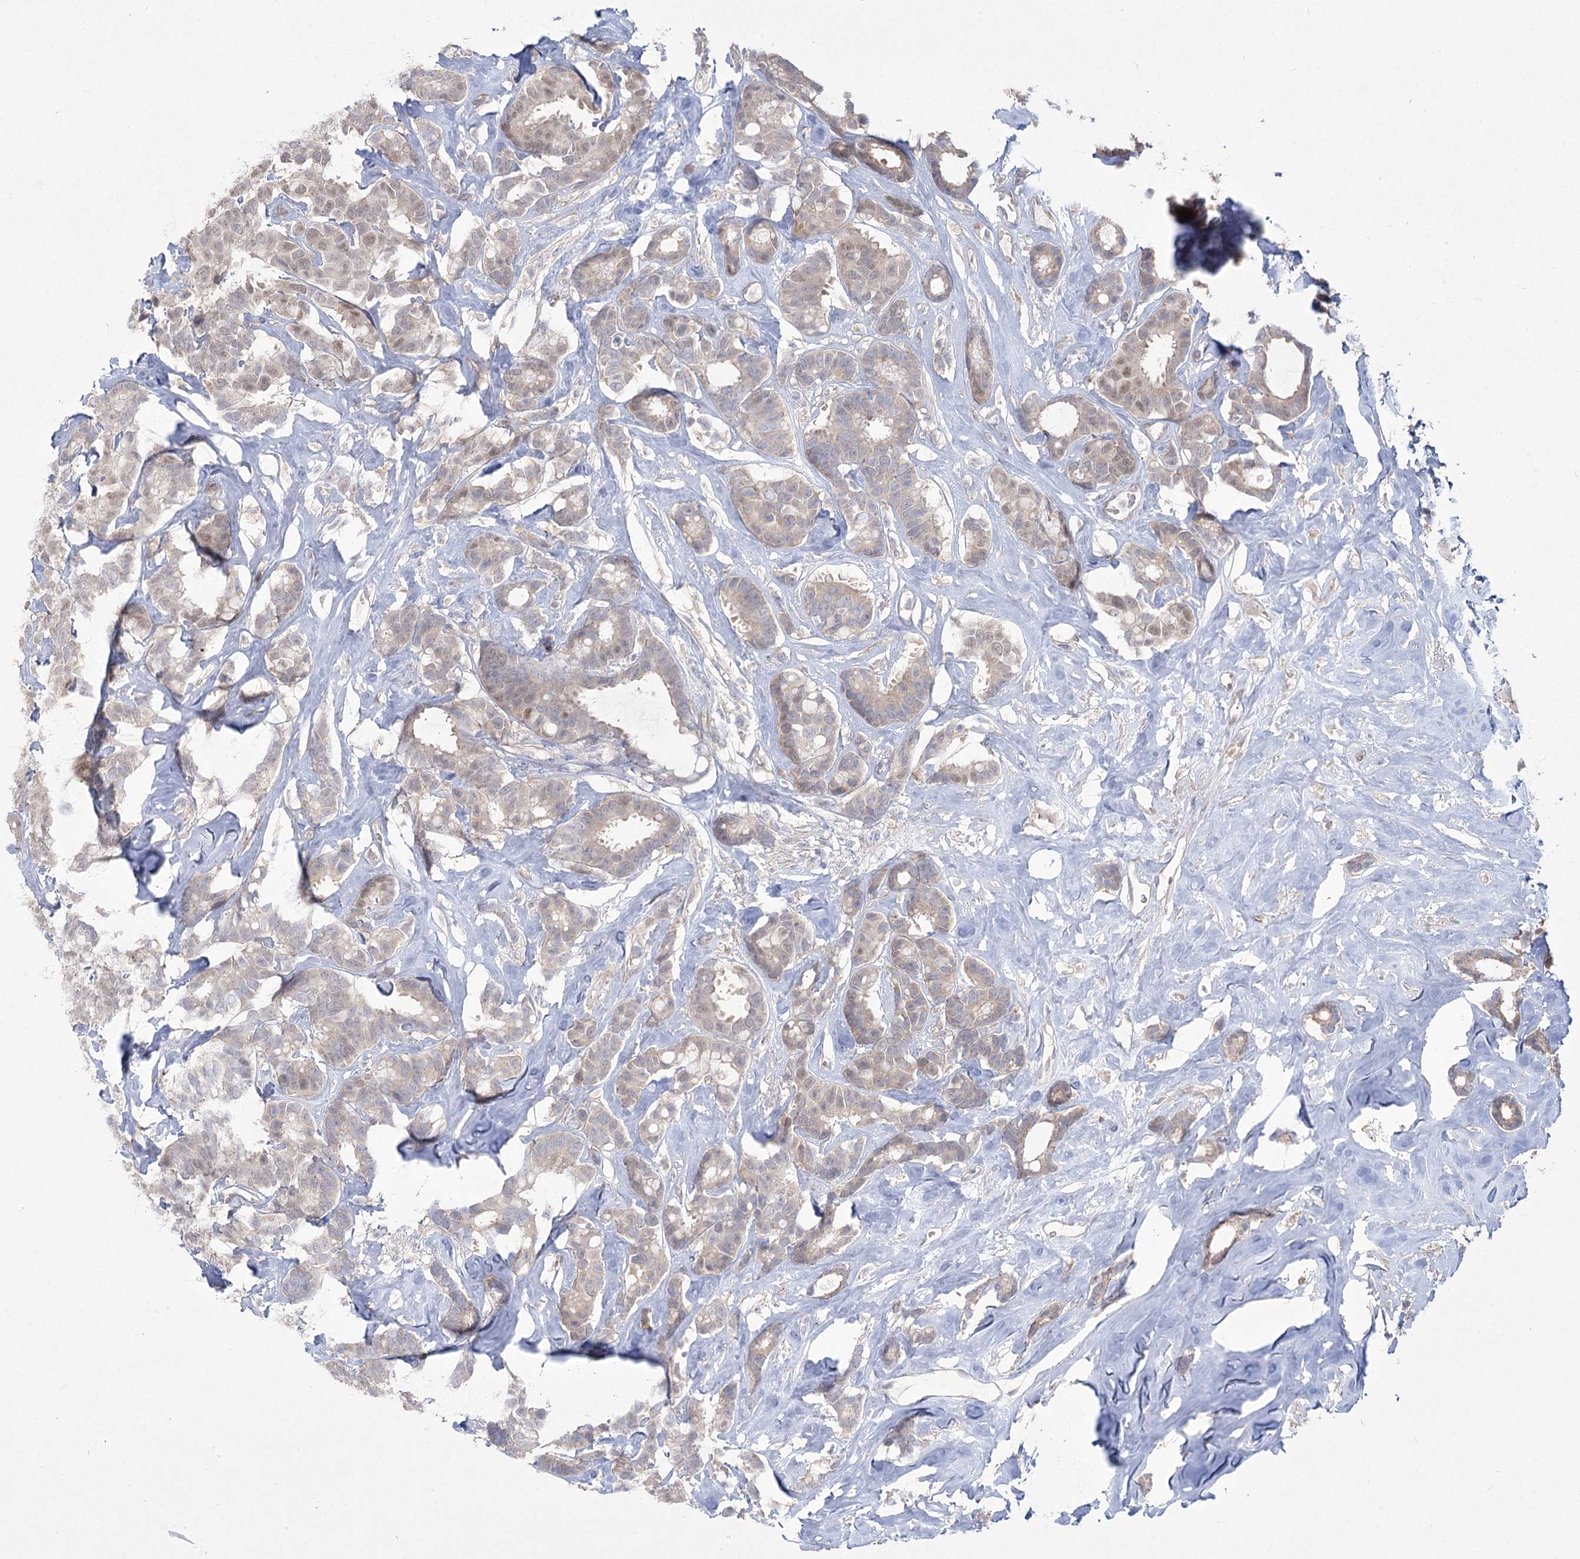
{"staining": {"intensity": "moderate", "quantity": "<25%", "location": "cytoplasmic/membranous,nuclear"}, "tissue": "breast cancer", "cell_type": "Tumor cells", "image_type": "cancer", "snomed": [{"axis": "morphology", "description": "Duct carcinoma"}, {"axis": "topography", "description": "Breast"}], "caption": "This micrograph exhibits immunohistochemistry staining of human intraductal carcinoma (breast), with low moderate cytoplasmic/membranous and nuclear positivity in about <25% of tumor cells.", "gene": "CAMTA1", "patient": {"sex": "female", "age": 87}}